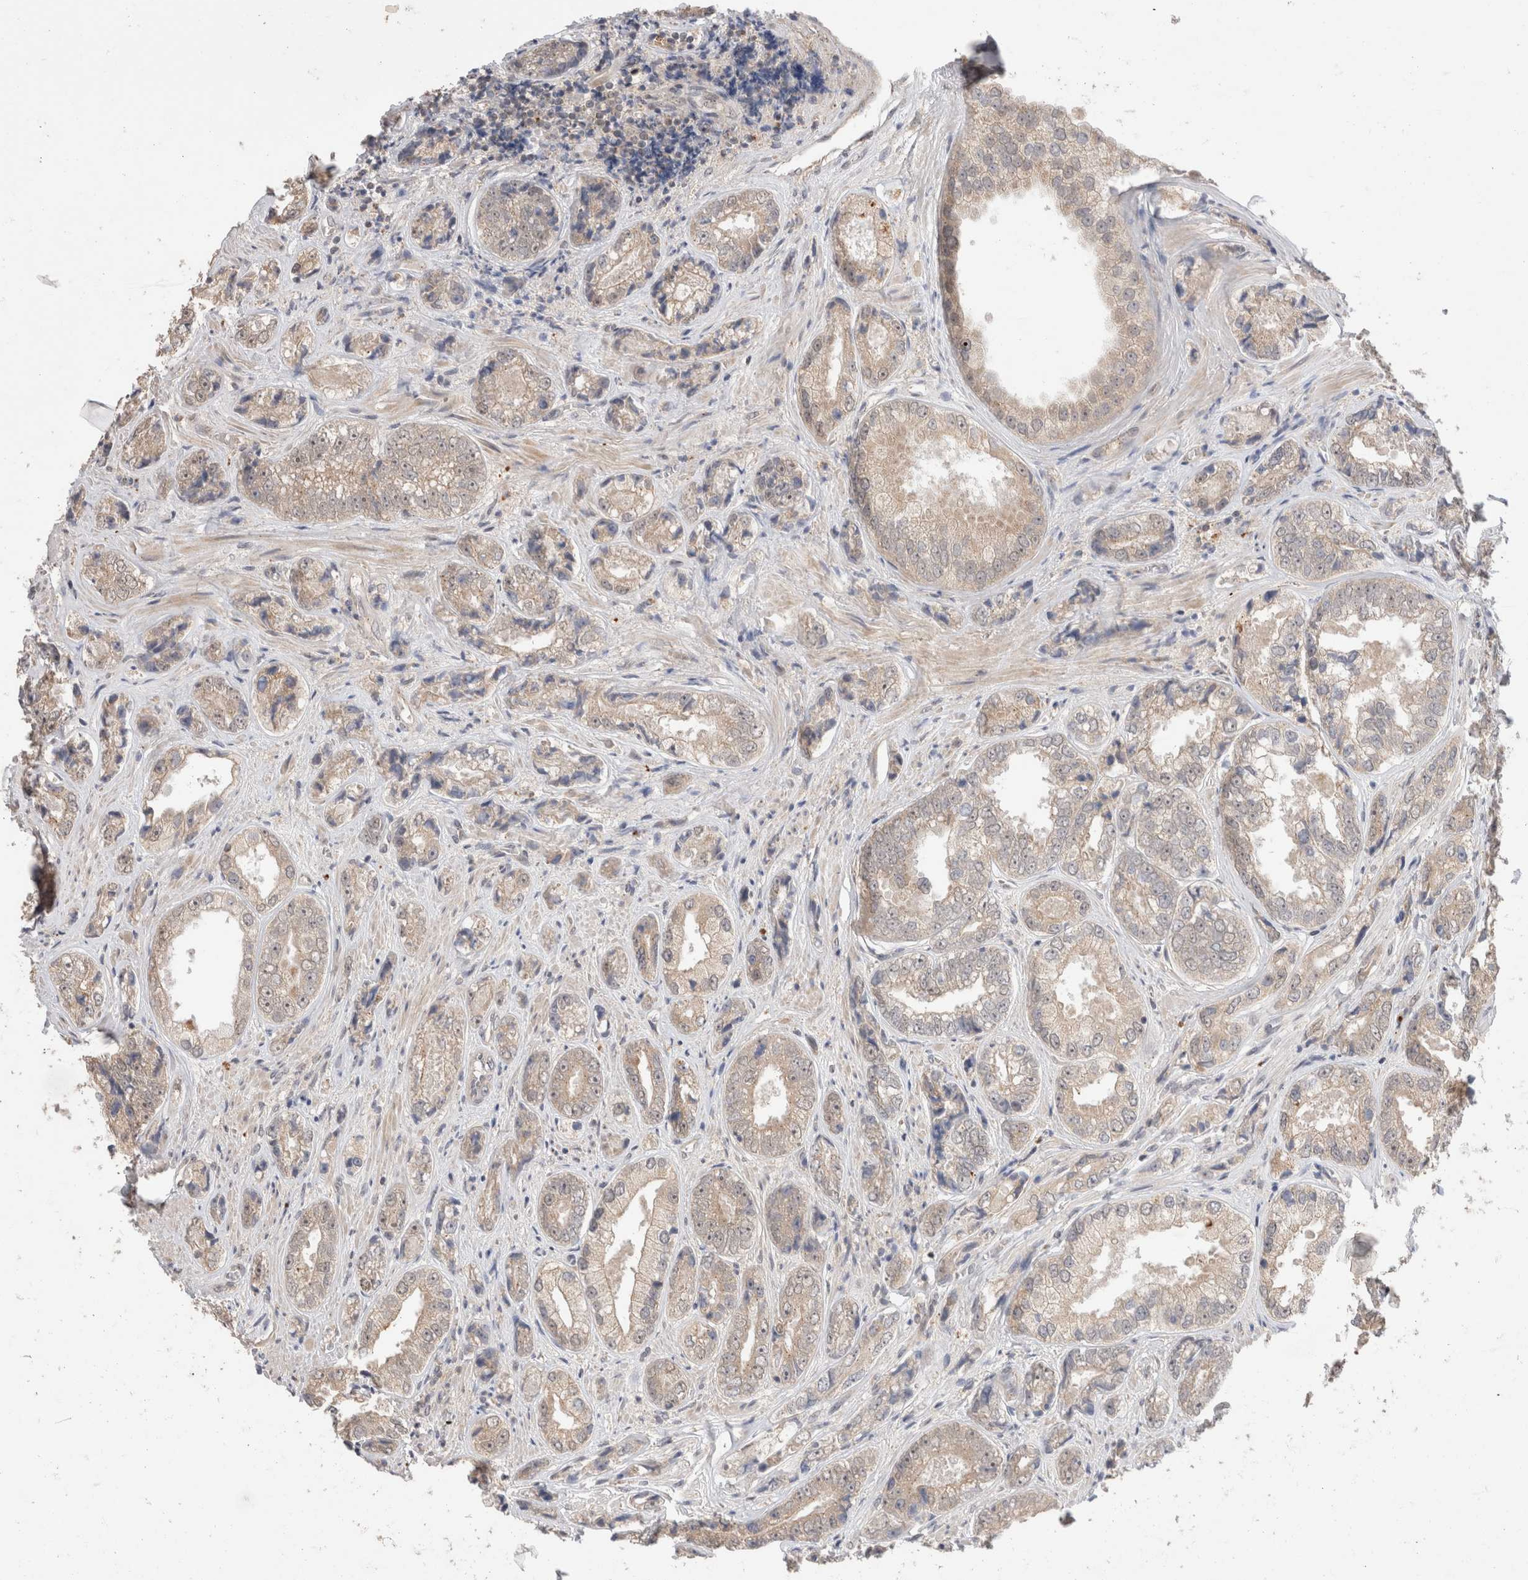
{"staining": {"intensity": "weak", "quantity": ">75%", "location": "cytoplasmic/membranous"}, "tissue": "prostate cancer", "cell_type": "Tumor cells", "image_type": "cancer", "snomed": [{"axis": "morphology", "description": "Adenocarcinoma, High grade"}, {"axis": "topography", "description": "Prostate"}], "caption": "High-power microscopy captured an immunohistochemistry image of prostate adenocarcinoma (high-grade), revealing weak cytoplasmic/membranous positivity in about >75% of tumor cells.", "gene": "SLC29A1", "patient": {"sex": "male", "age": 61}}